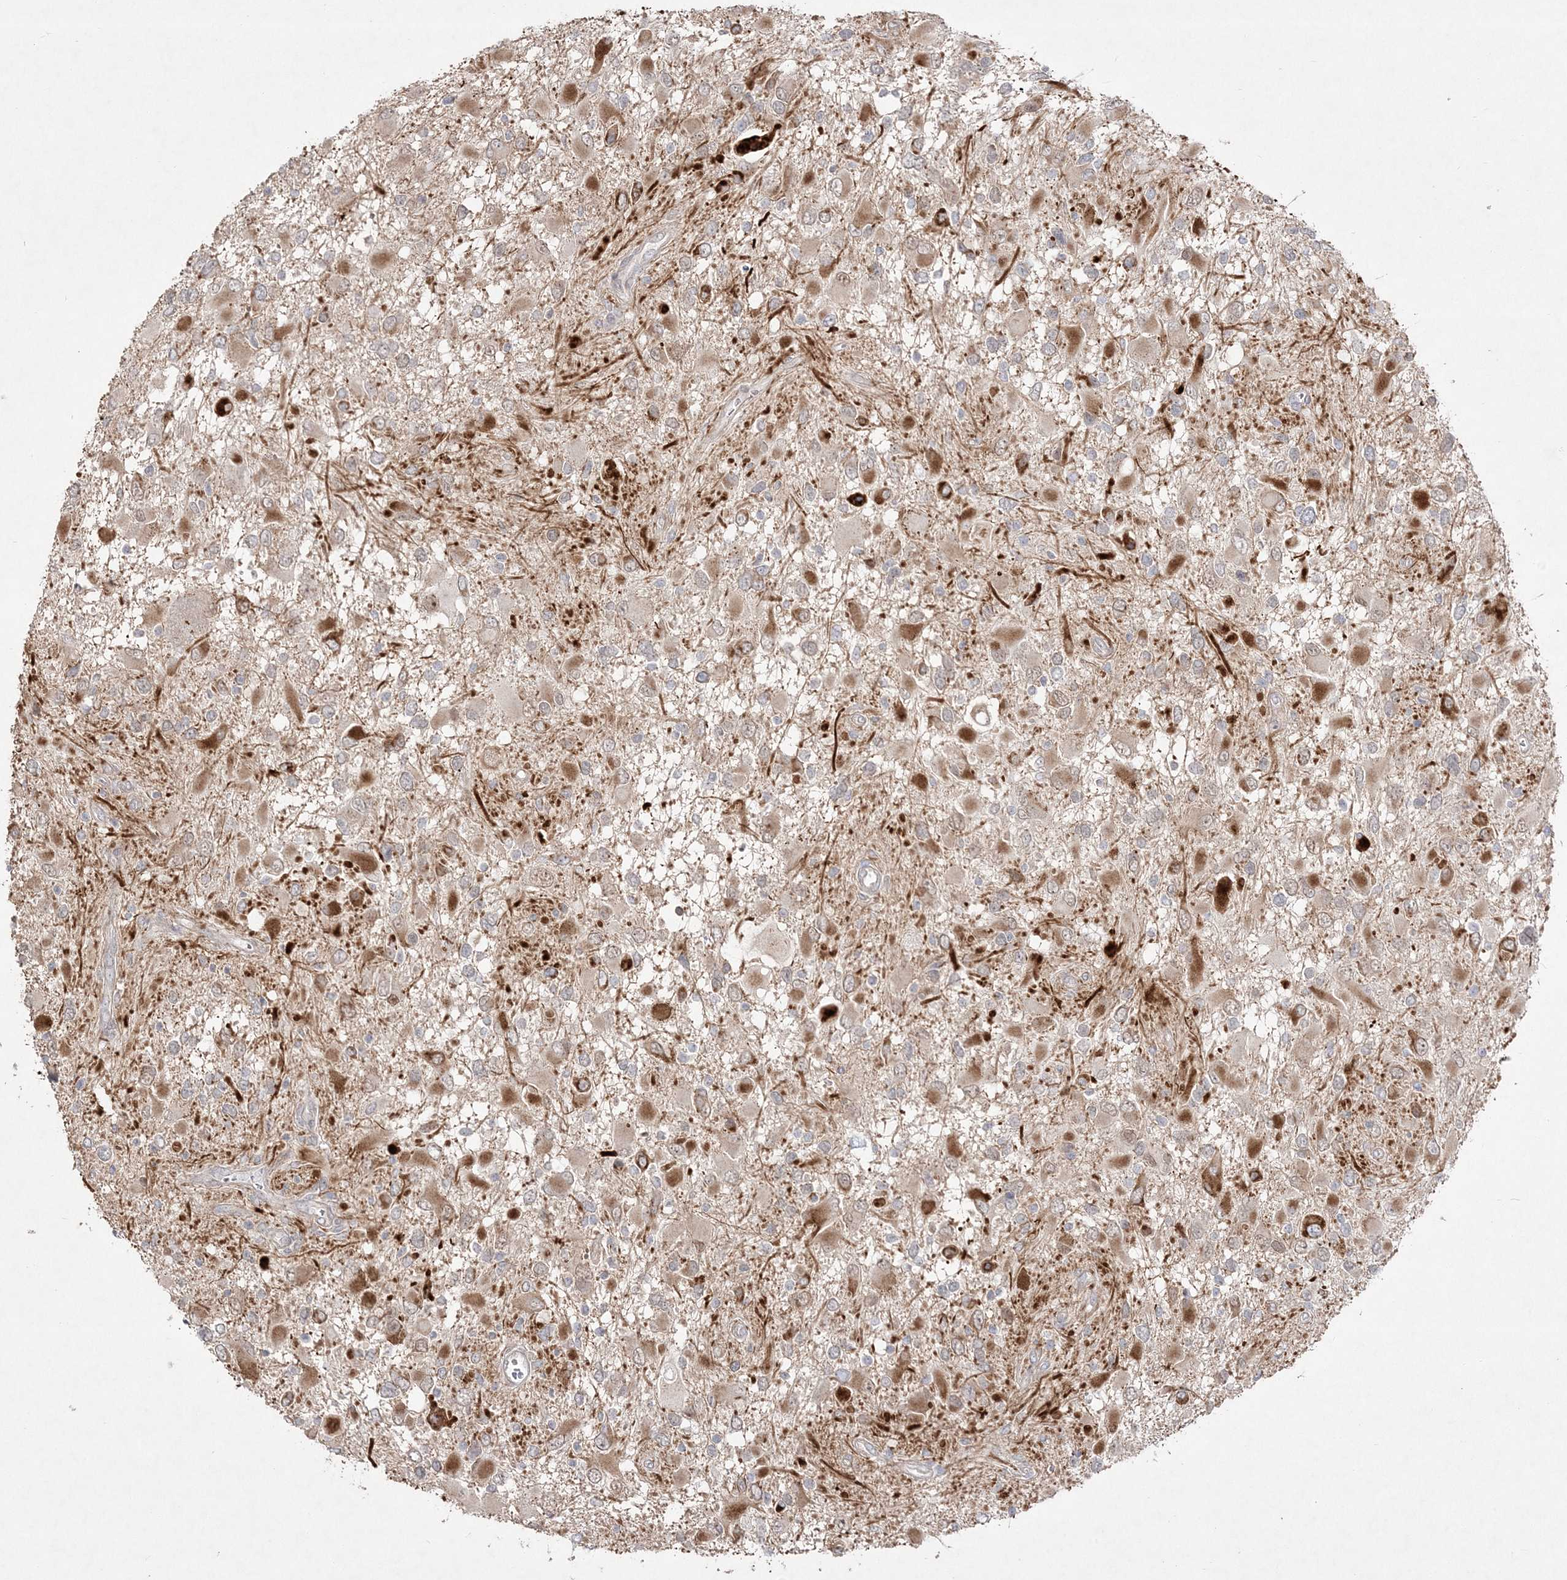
{"staining": {"intensity": "moderate", "quantity": "<25%", "location": "cytoplasmic/membranous"}, "tissue": "glioma", "cell_type": "Tumor cells", "image_type": "cancer", "snomed": [{"axis": "morphology", "description": "Glioma, malignant, High grade"}, {"axis": "topography", "description": "Brain"}], "caption": "Protein expression analysis of high-grade glioma (malignant) demonstrates moderate cytoplasmic/membranous staining in approximately <25% of tumor cells. Immunohistochemistry (ihc) stains the protein of interest in brown and the nuclei are stained blue.", "gene": "CLNK", "patient": {"sex": "male", "age": 53}}